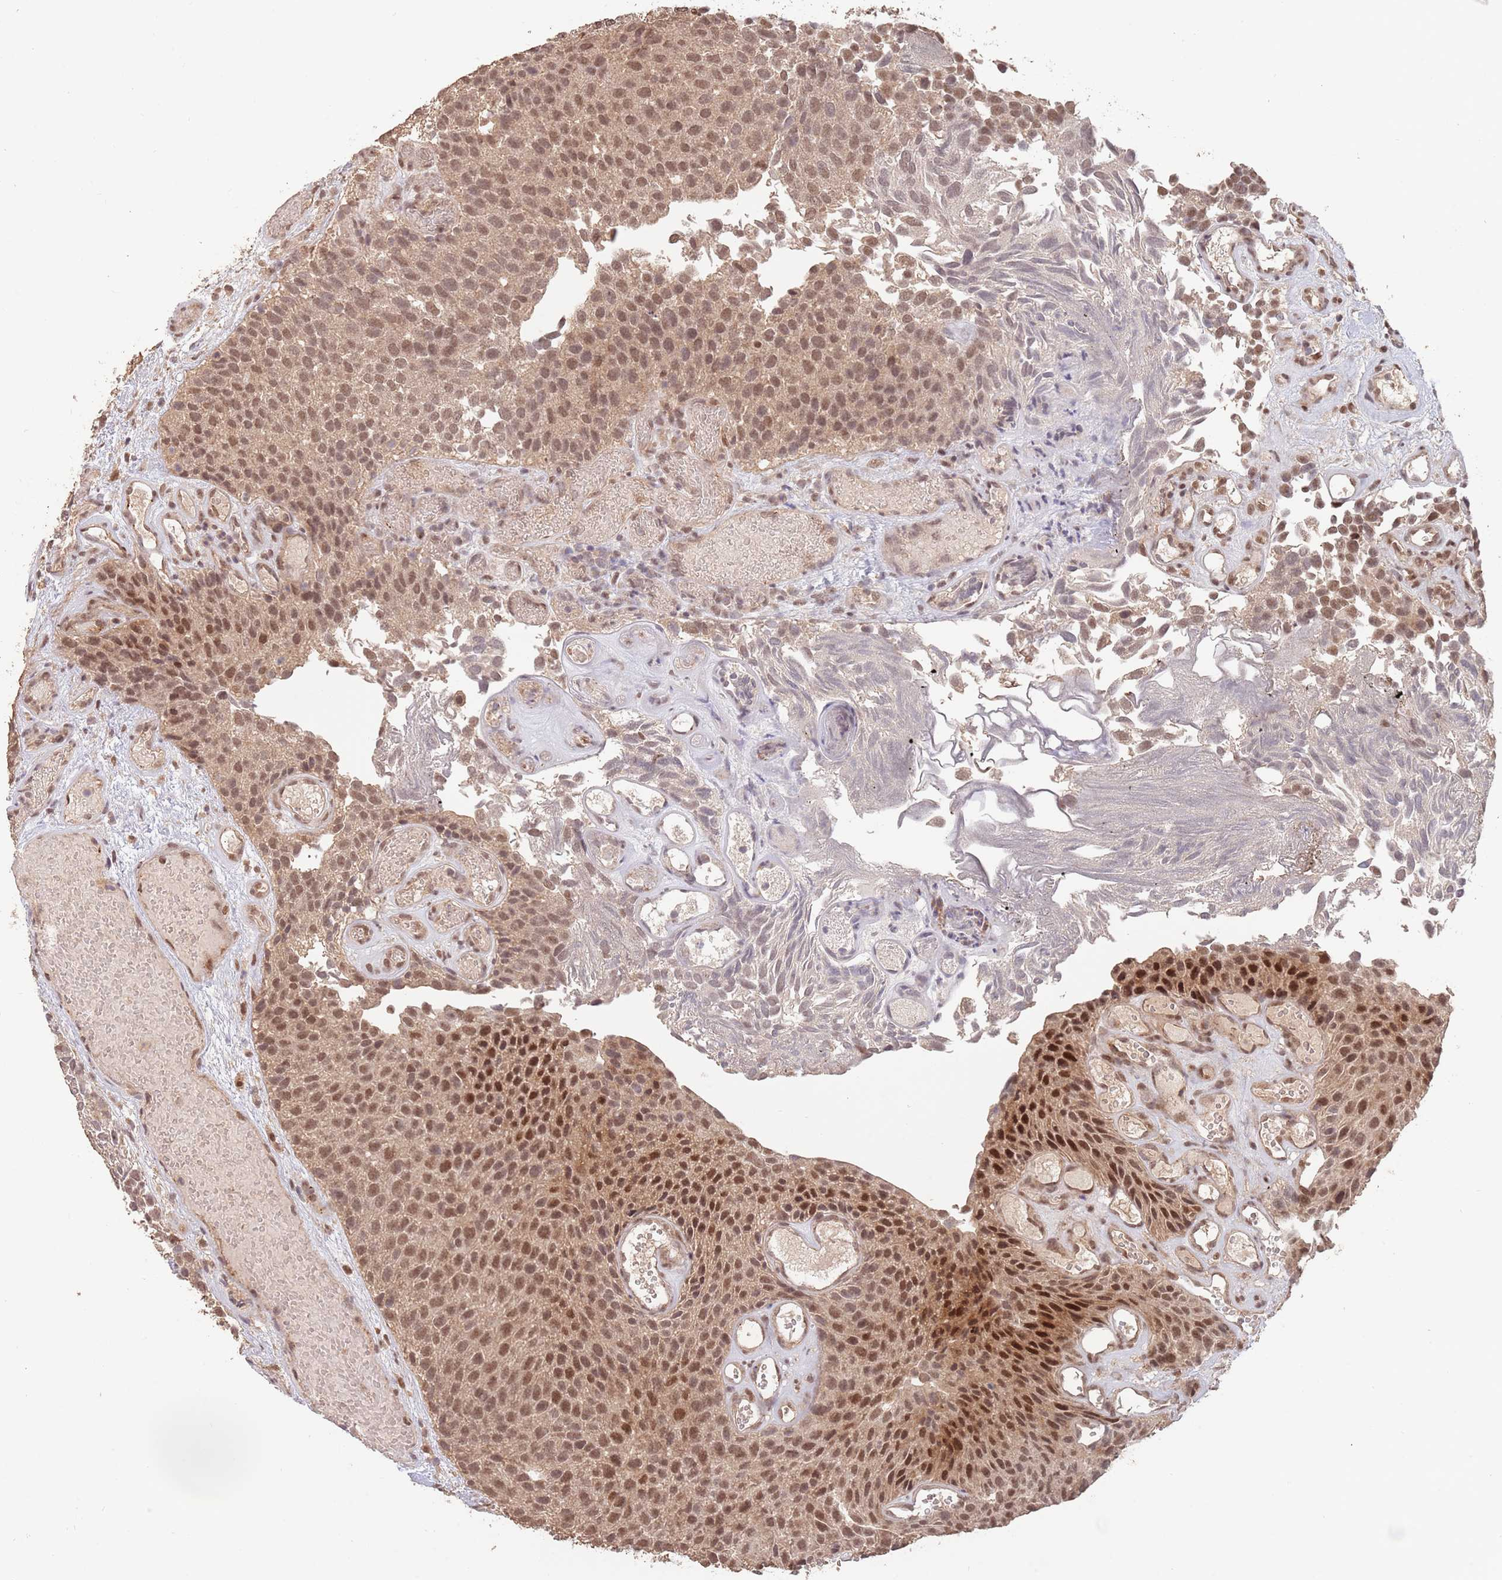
{"staining": {"intensity": "moderate", "quantity": ">75%", "location": "nuclear"}, "tissue": "urothelial cancer", "cell_type": "Tumor cells", "image_type": "cancer", "snomed": [{"axis": "morphology", "description": "Urothelial carcinoma, Low grade"}, {"axis": "topography", "description": "Urinary bladder"}], "caption": "An immunohistochemistry histopathology image of neoplastic tissue is shown. Protein staining in brown highlights moderate nuclear positivity in urothelial cancer within tumor cells.", "gene": "RFXANK", "patient": {"sex": "male", "age": 89}}